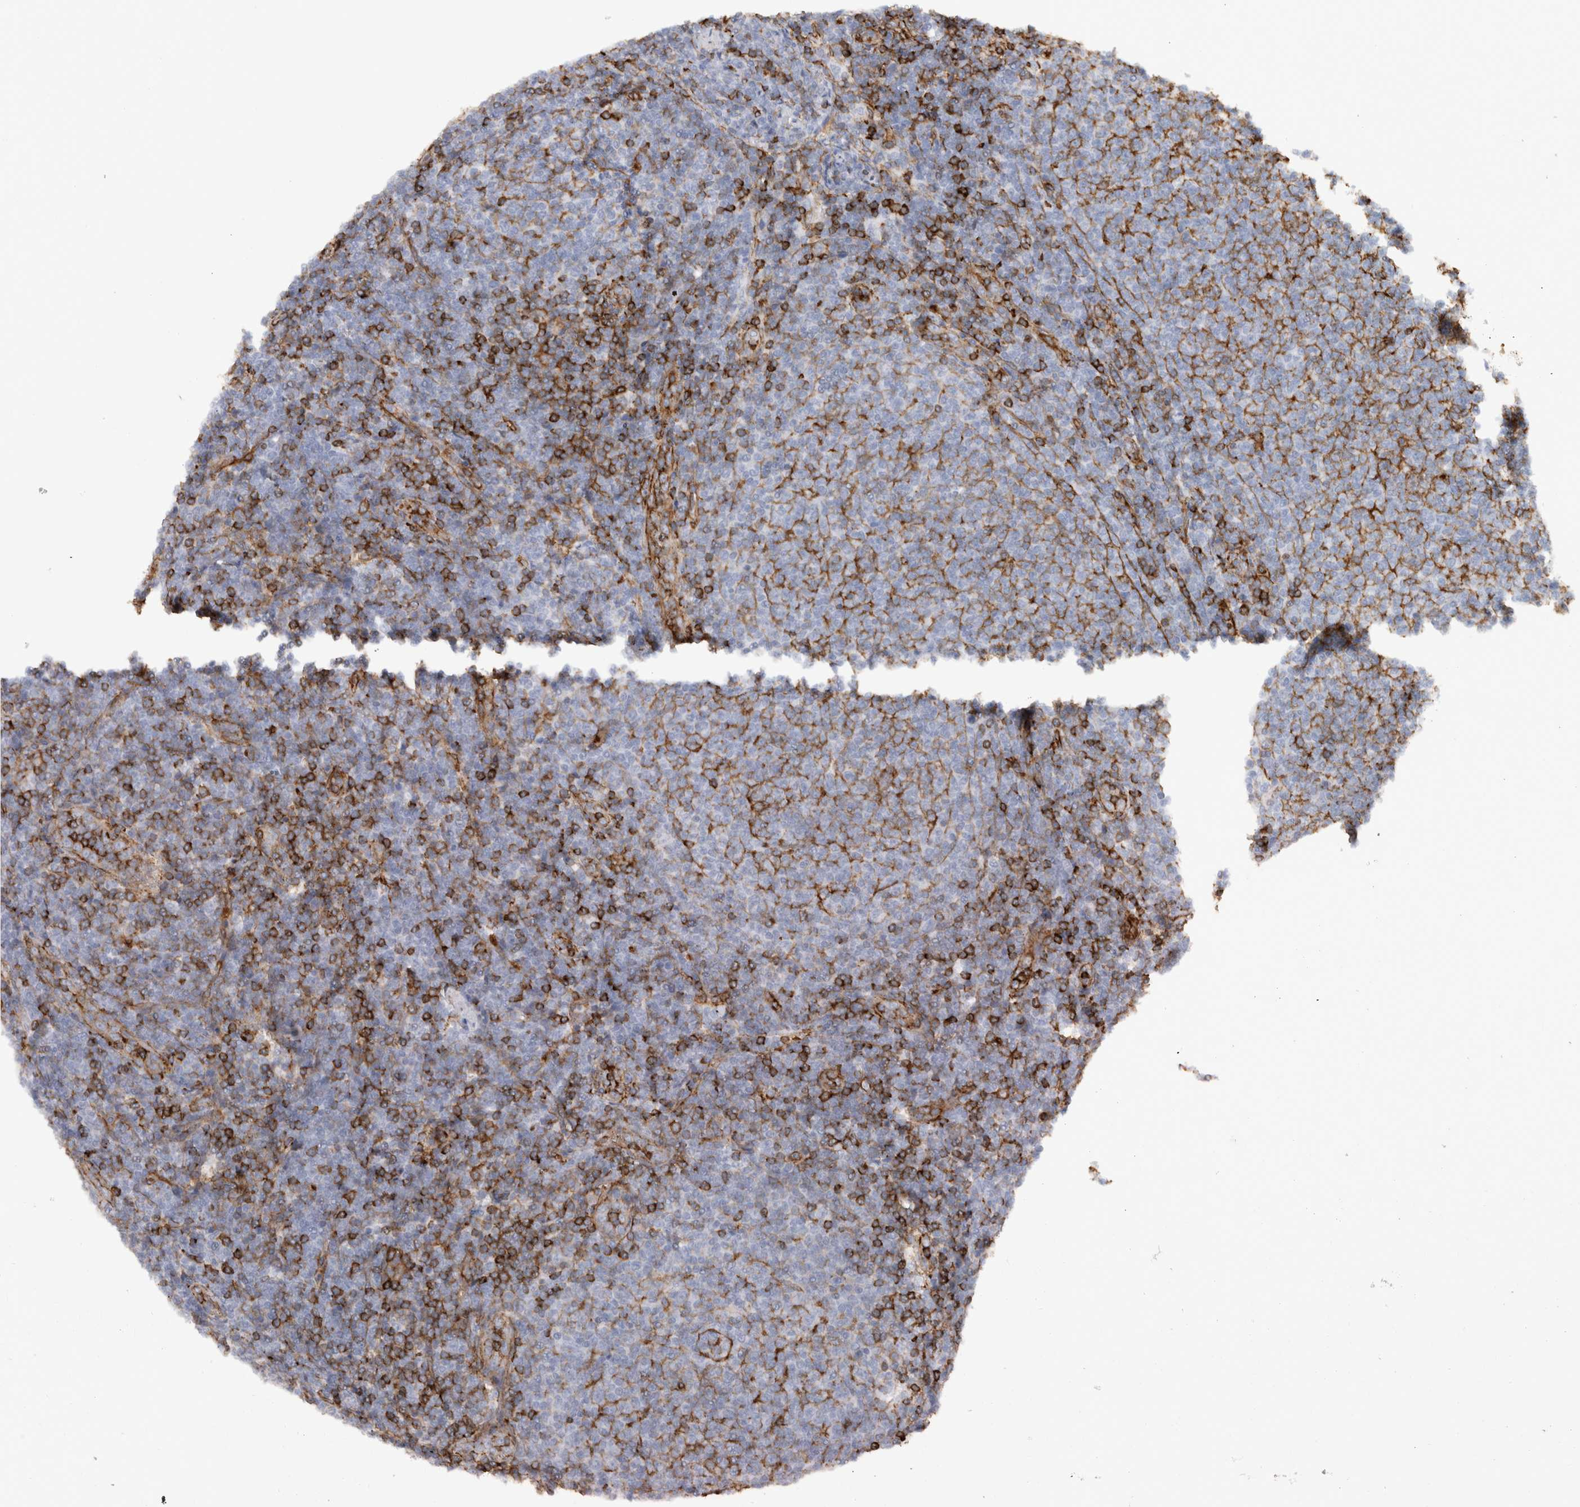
{"staining": {"intensity": "moderate", "quantity": "25%-75%", "location": "cytoplasmic/membranous"}, "tissue": "lymphoma", "cell_type": "Tumor cells", "image_type": "cancer", "snomed": [{"axis": "morphology", "description": "Malignant lymphoma, non-Hodgkin's type, Low grade"}, {"axis": "topography", "description": "Lymph node"}], "caption": "An immunohistochemistry photomicrograph of tumor tissue is shown. Protein staining in brown labels moderate cytoplasmic/membranous positivity in low-grade malignant lymphoma, non-Hodgkin's type within tumor cells.", "gene": "AHNAK", "patient": {"sex": "male", "age": 66}}